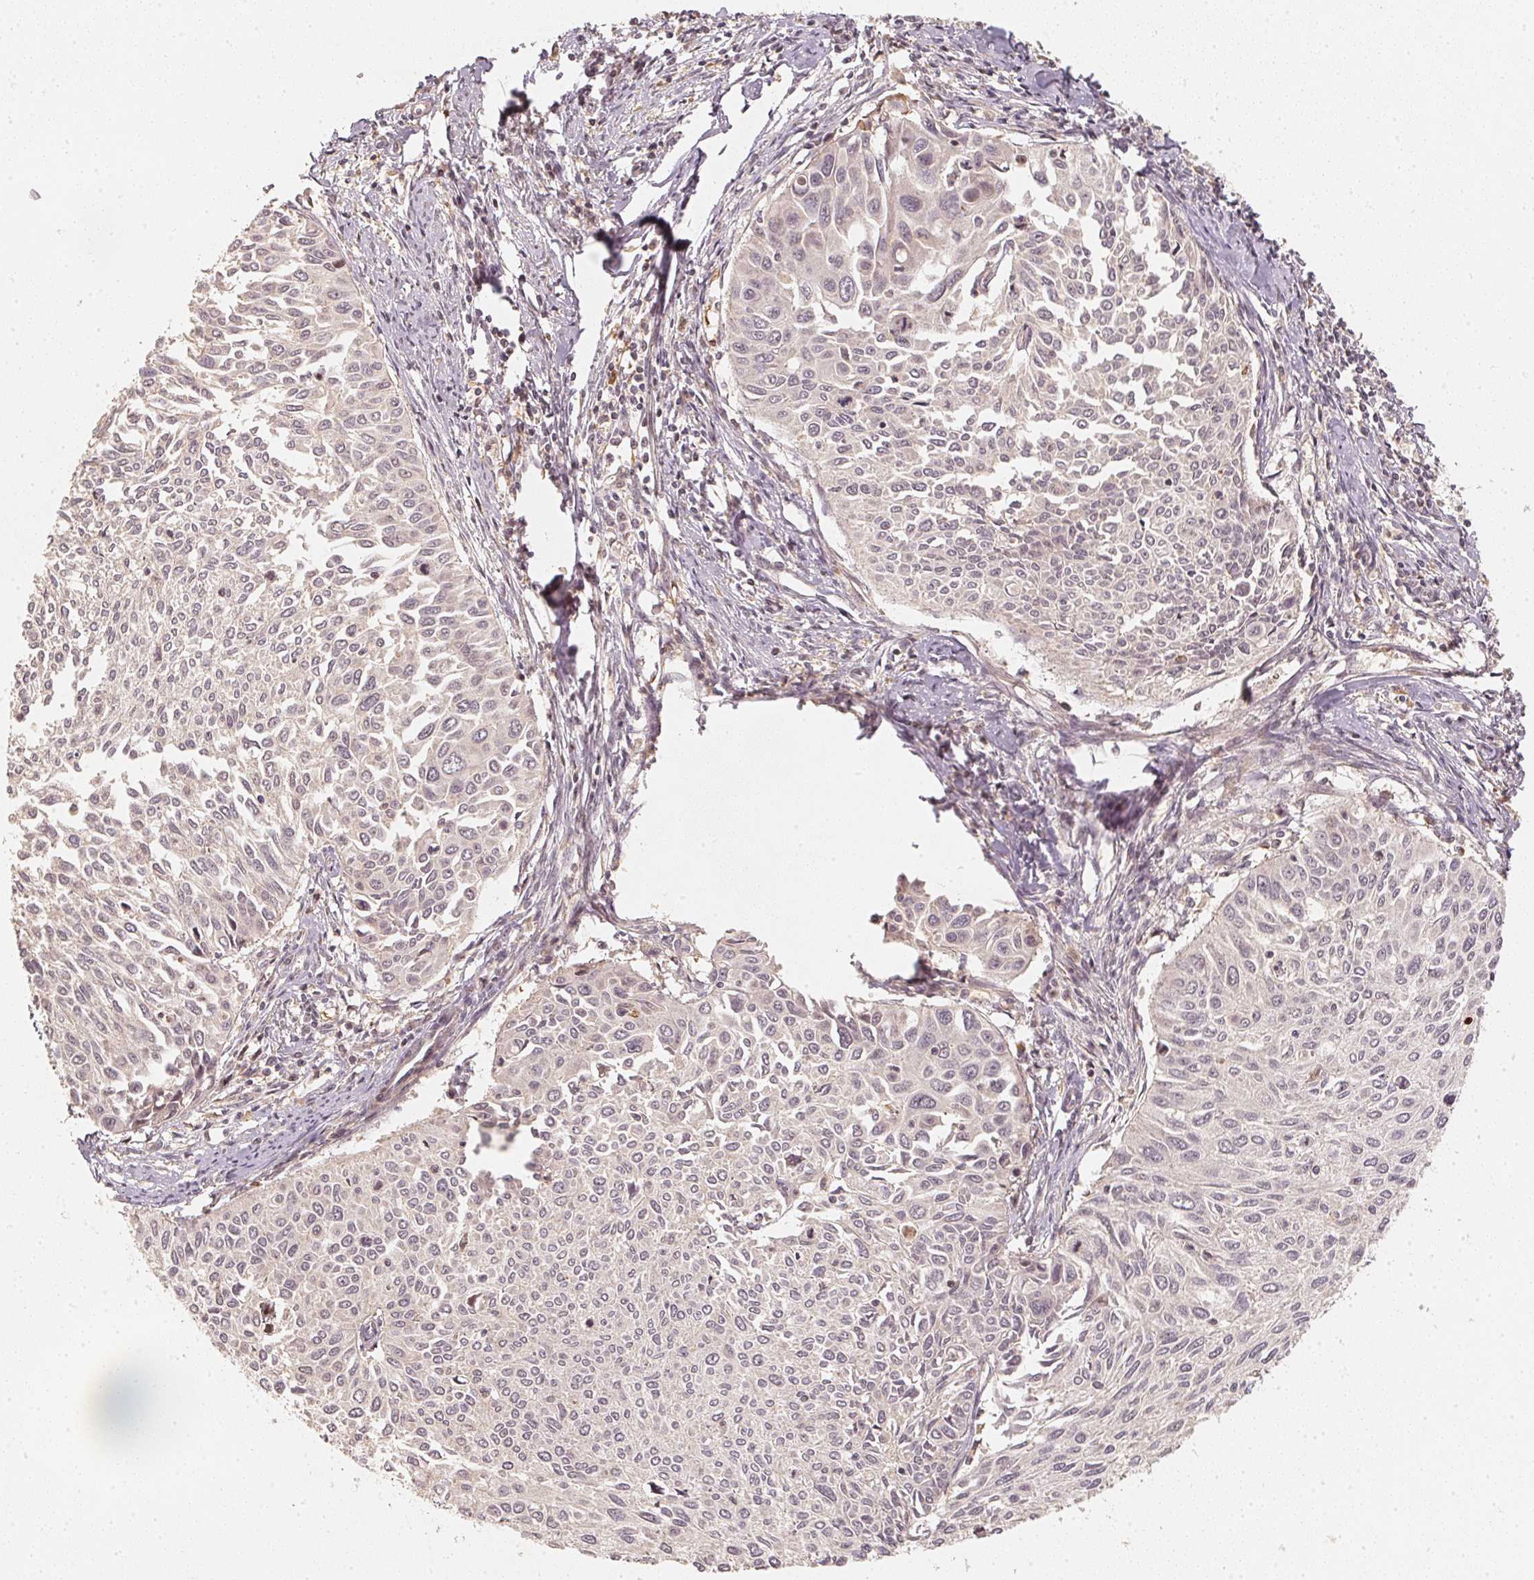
{"staining": {"intensity": "negative", "quantity": "none", "location": "none"}, "tissue": "cervical cancer", "cell_type": "Tumor cells", "image_type": "cancer", "snomed": [{"axis": "morphology", "description": "Squamous cell carcinoma, NOS"}, {"axis": "topography", "description": "Cervix"}], "caption": "This is a photomicrograph of immunohistochemistry staining of squamous cell carcinoma (cervical), which shows no positivity in tumor cells.", "gene": "SERPINE1", "patient": {"sex": "female", "age": 50}}